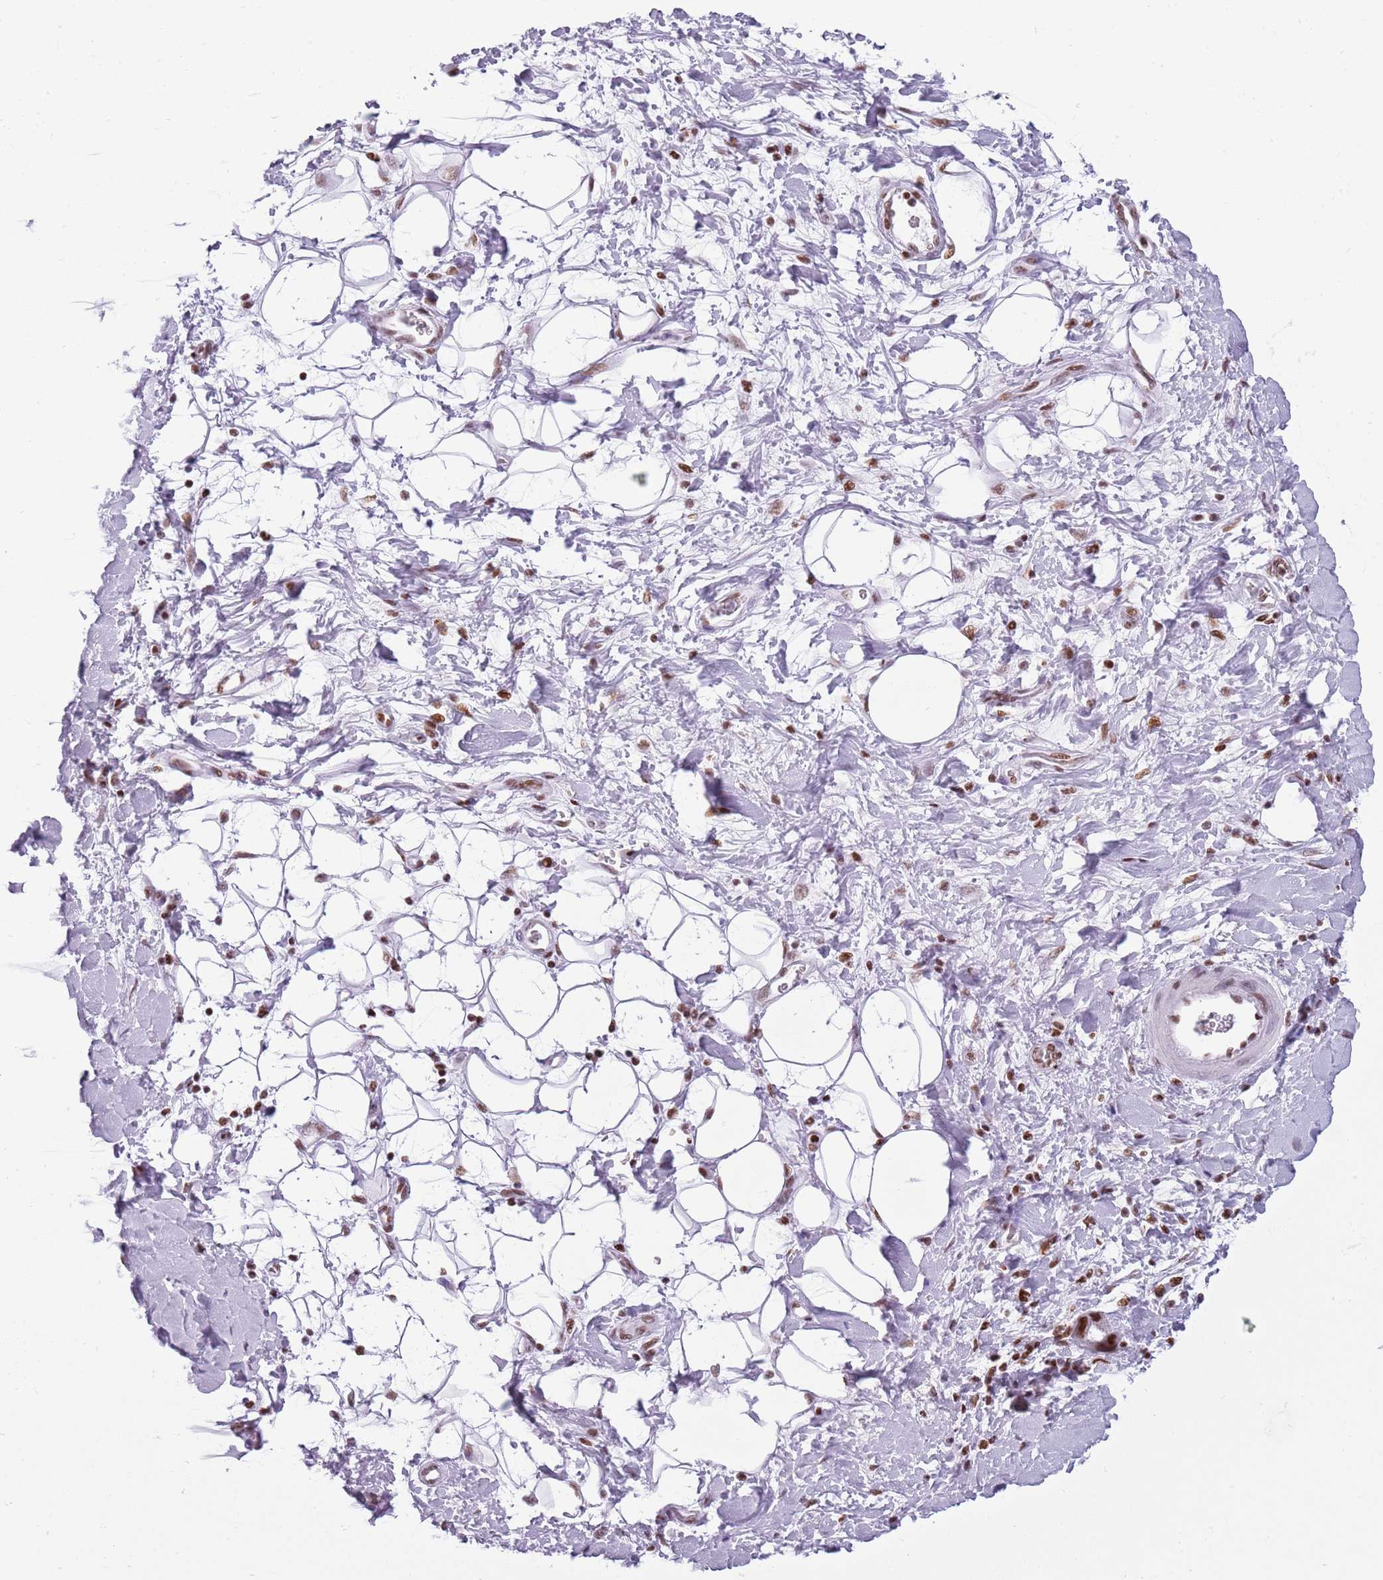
{"staining": {"intensity": "negative", "quantity": "none", "location": "none"}, "tissue": "adipose tissue", "cell_type": "Adipocytes", "image_type": "normal", "snomed": [{"axis": "morphology", "description": "Normal tissue, NOS"}, {"axis": "morphology", "description": "Adenocarcinoma, NOS"}, {"axis": "topography", "description": "Pancreas"}, {"axis": "topography", "description": "Peripheral nerve tissue"}], "caption": "Adipocytes show no significant expression in benign adipose tissue. (Brightfield microscopy of DAB IHC at high magnification).", "gene": "FAM104B", "patient": {"sex": "male", "age": 59}}